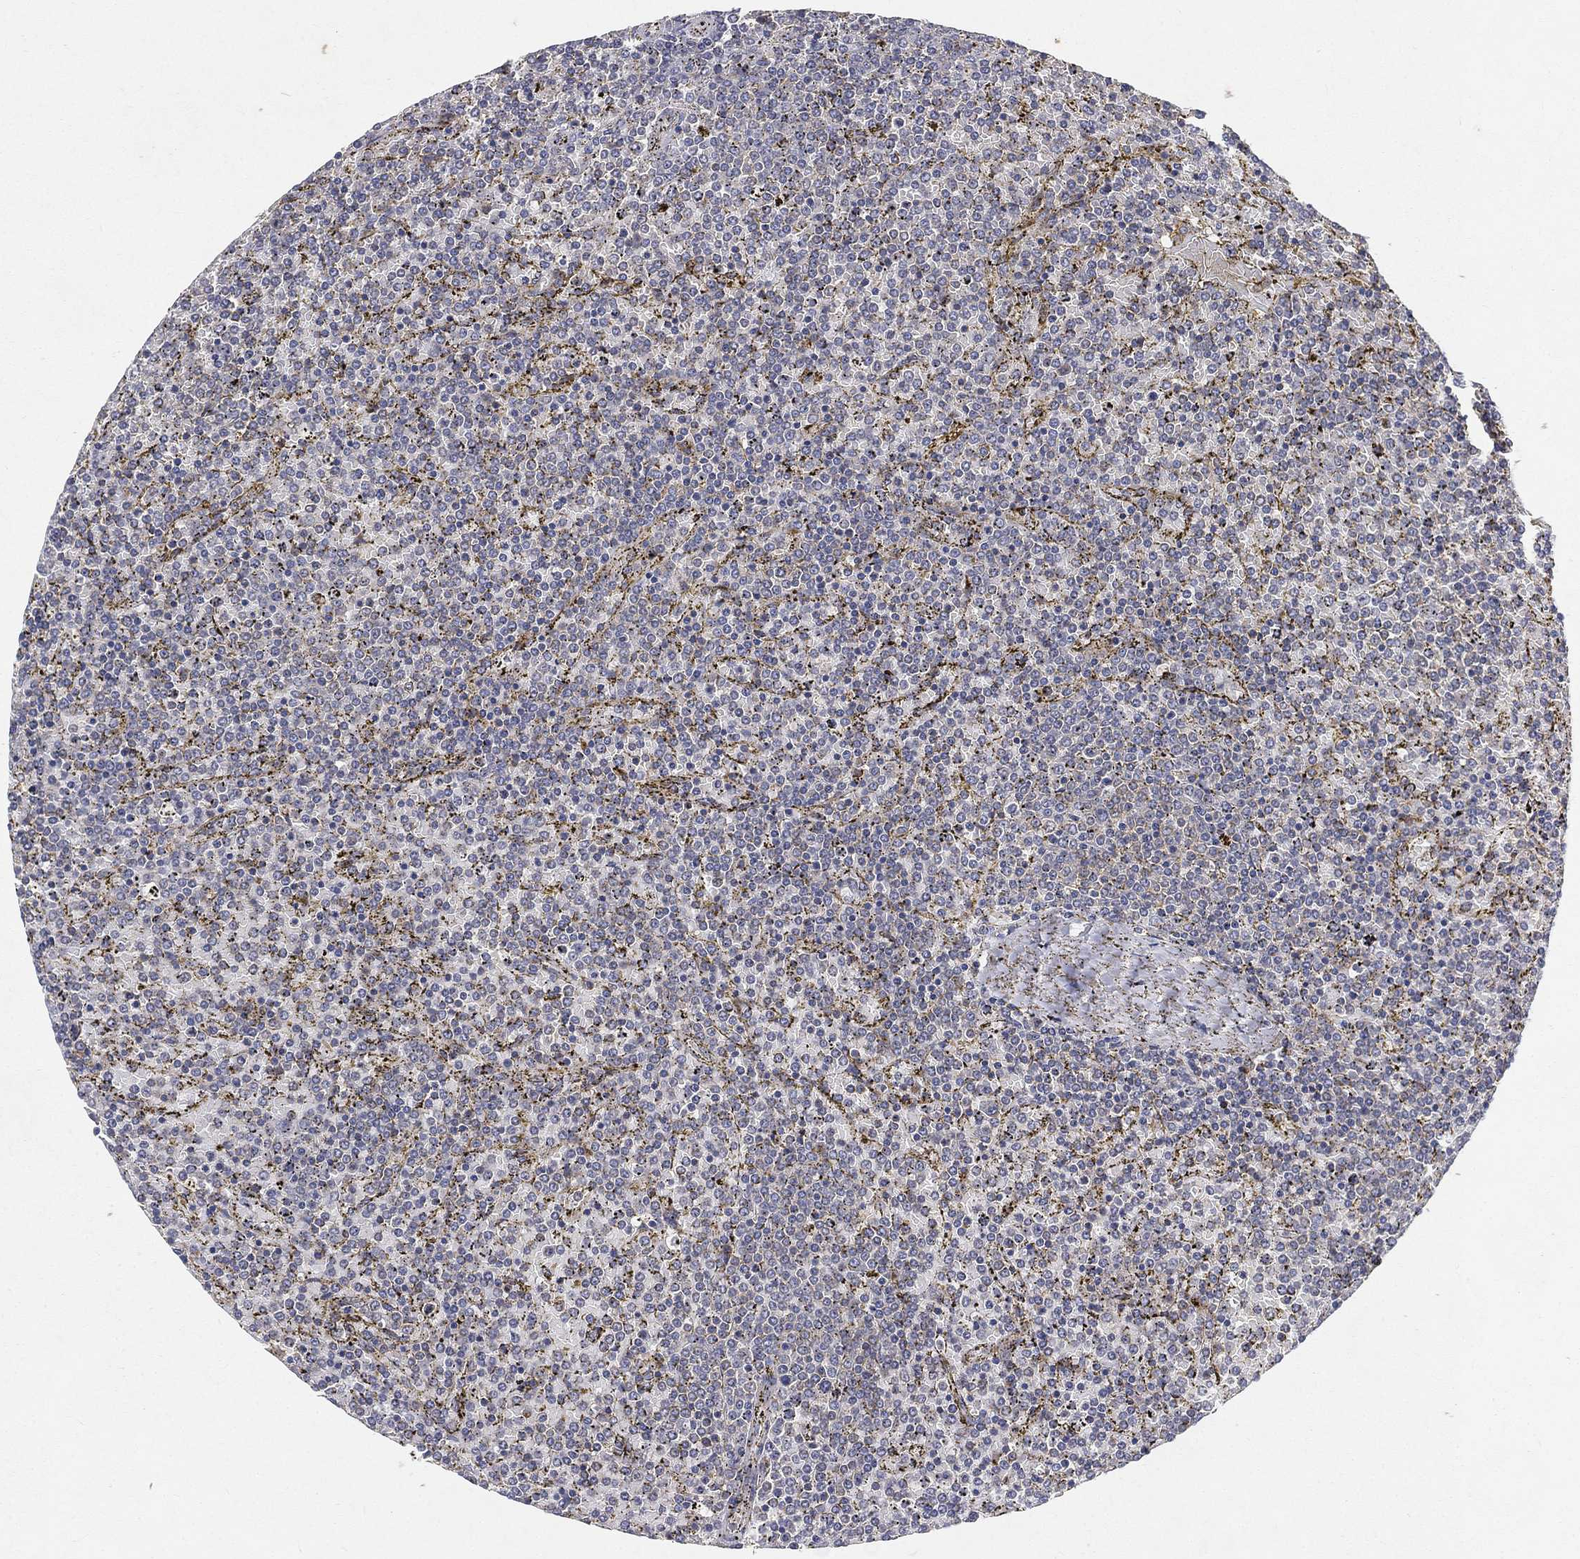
{"staining": {"intensity": "negative", "quantity": "none", "location": "none"}, "tissue": "lymphoma", "cell_type": "Tumor cells", "image_type": "cancer", "snomed": [{"axis": "morphology", "description": "Malignant lymphoma, non-Hodgkin's type, Low grade"}, {"axis": "topography", "description": "Spleen"}], "caption": "High magnification brightfield microscopy of malignant lymphoma, non-Hodgkin's type (low-grade) stained with DAB (brown) and counterstained with hematoxylin (blue): tumor cells show no significant expression.", "gene": "CTSL", "patient": {"sex": "female", "age": 77}}